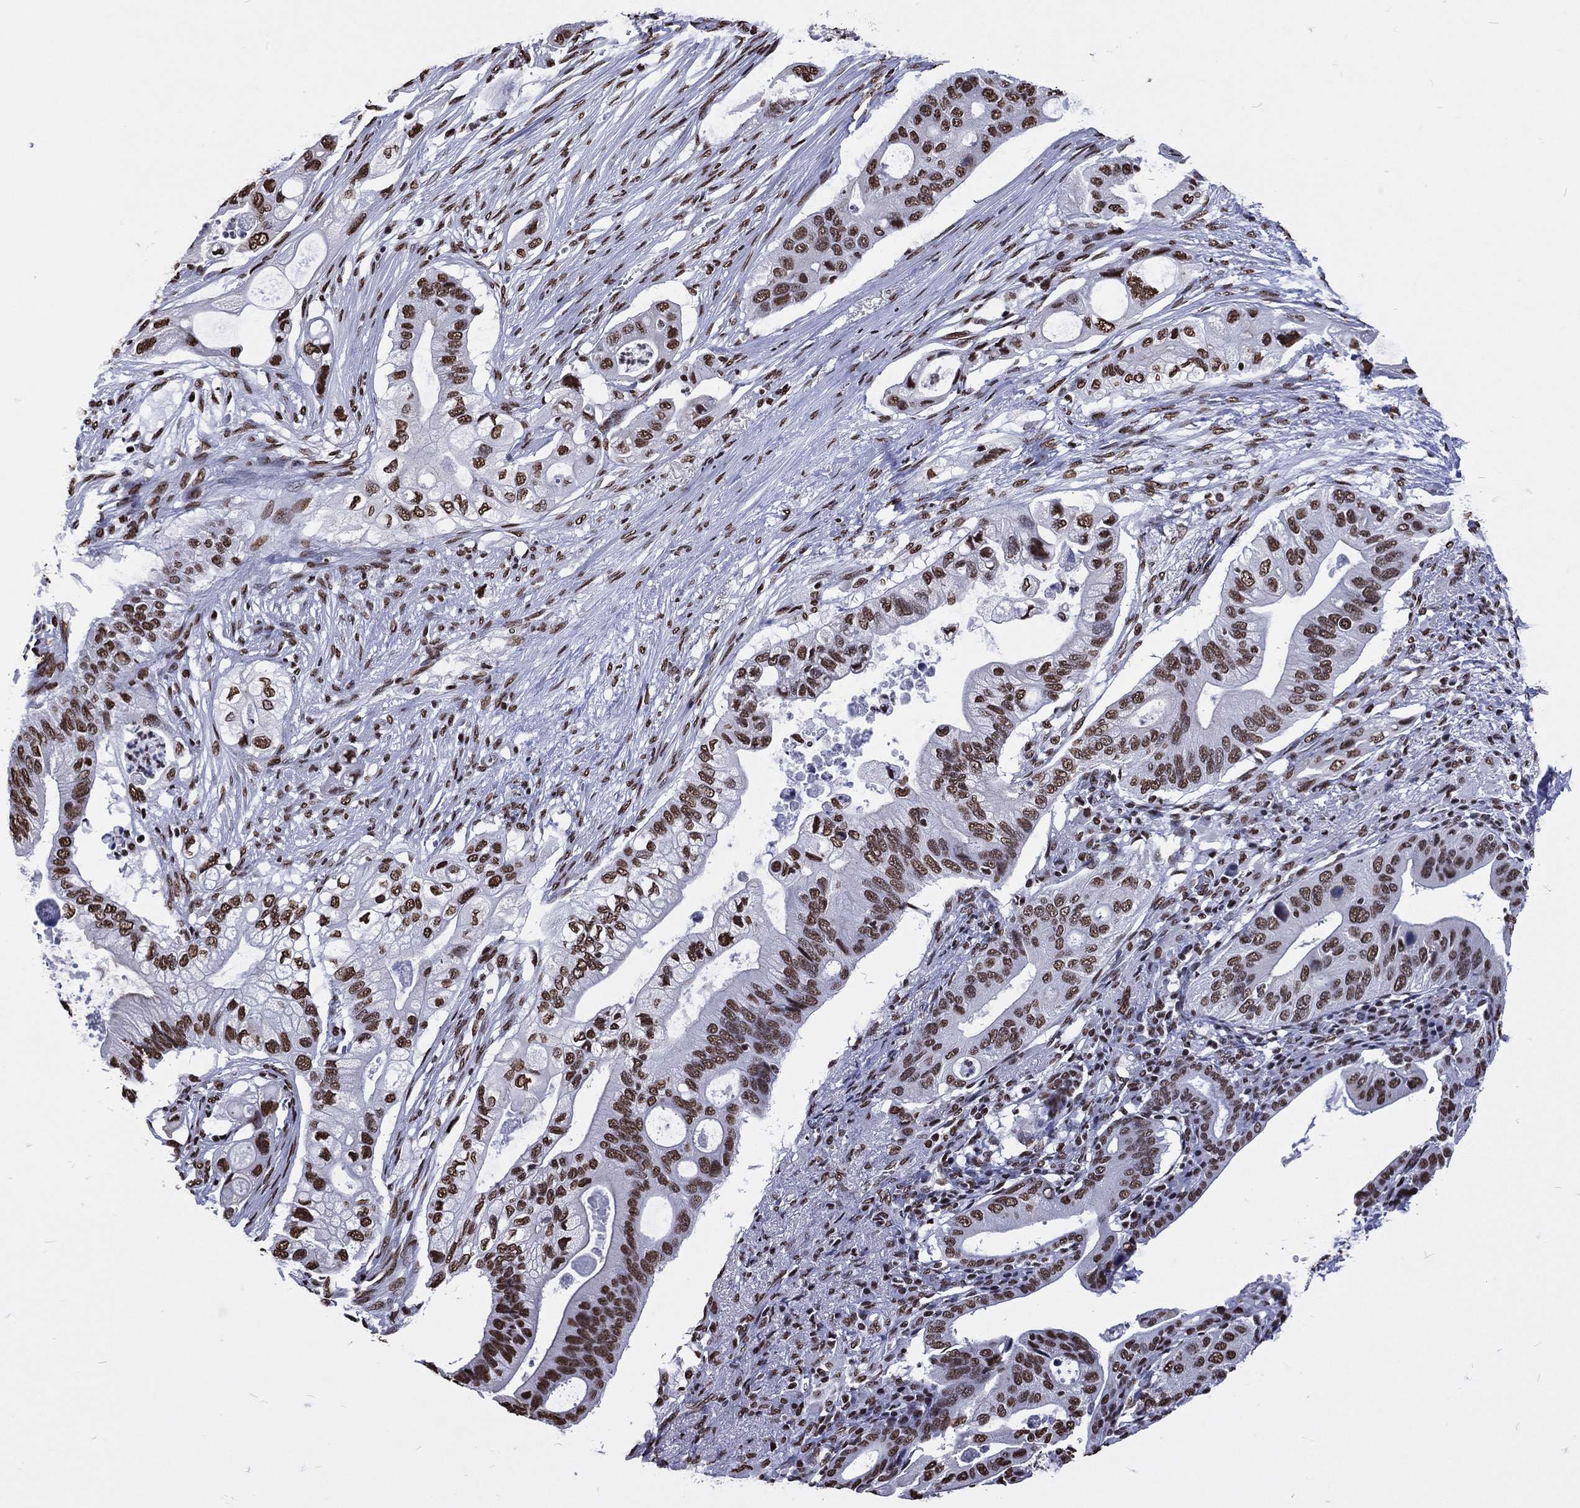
{"staining": {"intensity": "strong", "quantity": ">75%", "location": "nuclear"}, "tissue": "pancreatic cancer", "cell_type": "Tumor cells", "image_type": "cancer", "snomed": [{"axis": "morphology", "description": "Adenocarcinoma, NOS"}, {"axis": "topography", "description": "Pancreas"}], "caption": "Strong nuclear staining is present in approximately >75% of tumor cells in pancreatic cancer.", "gene": "RETREG2", "patient": {"sex": "female", "age": 72}}